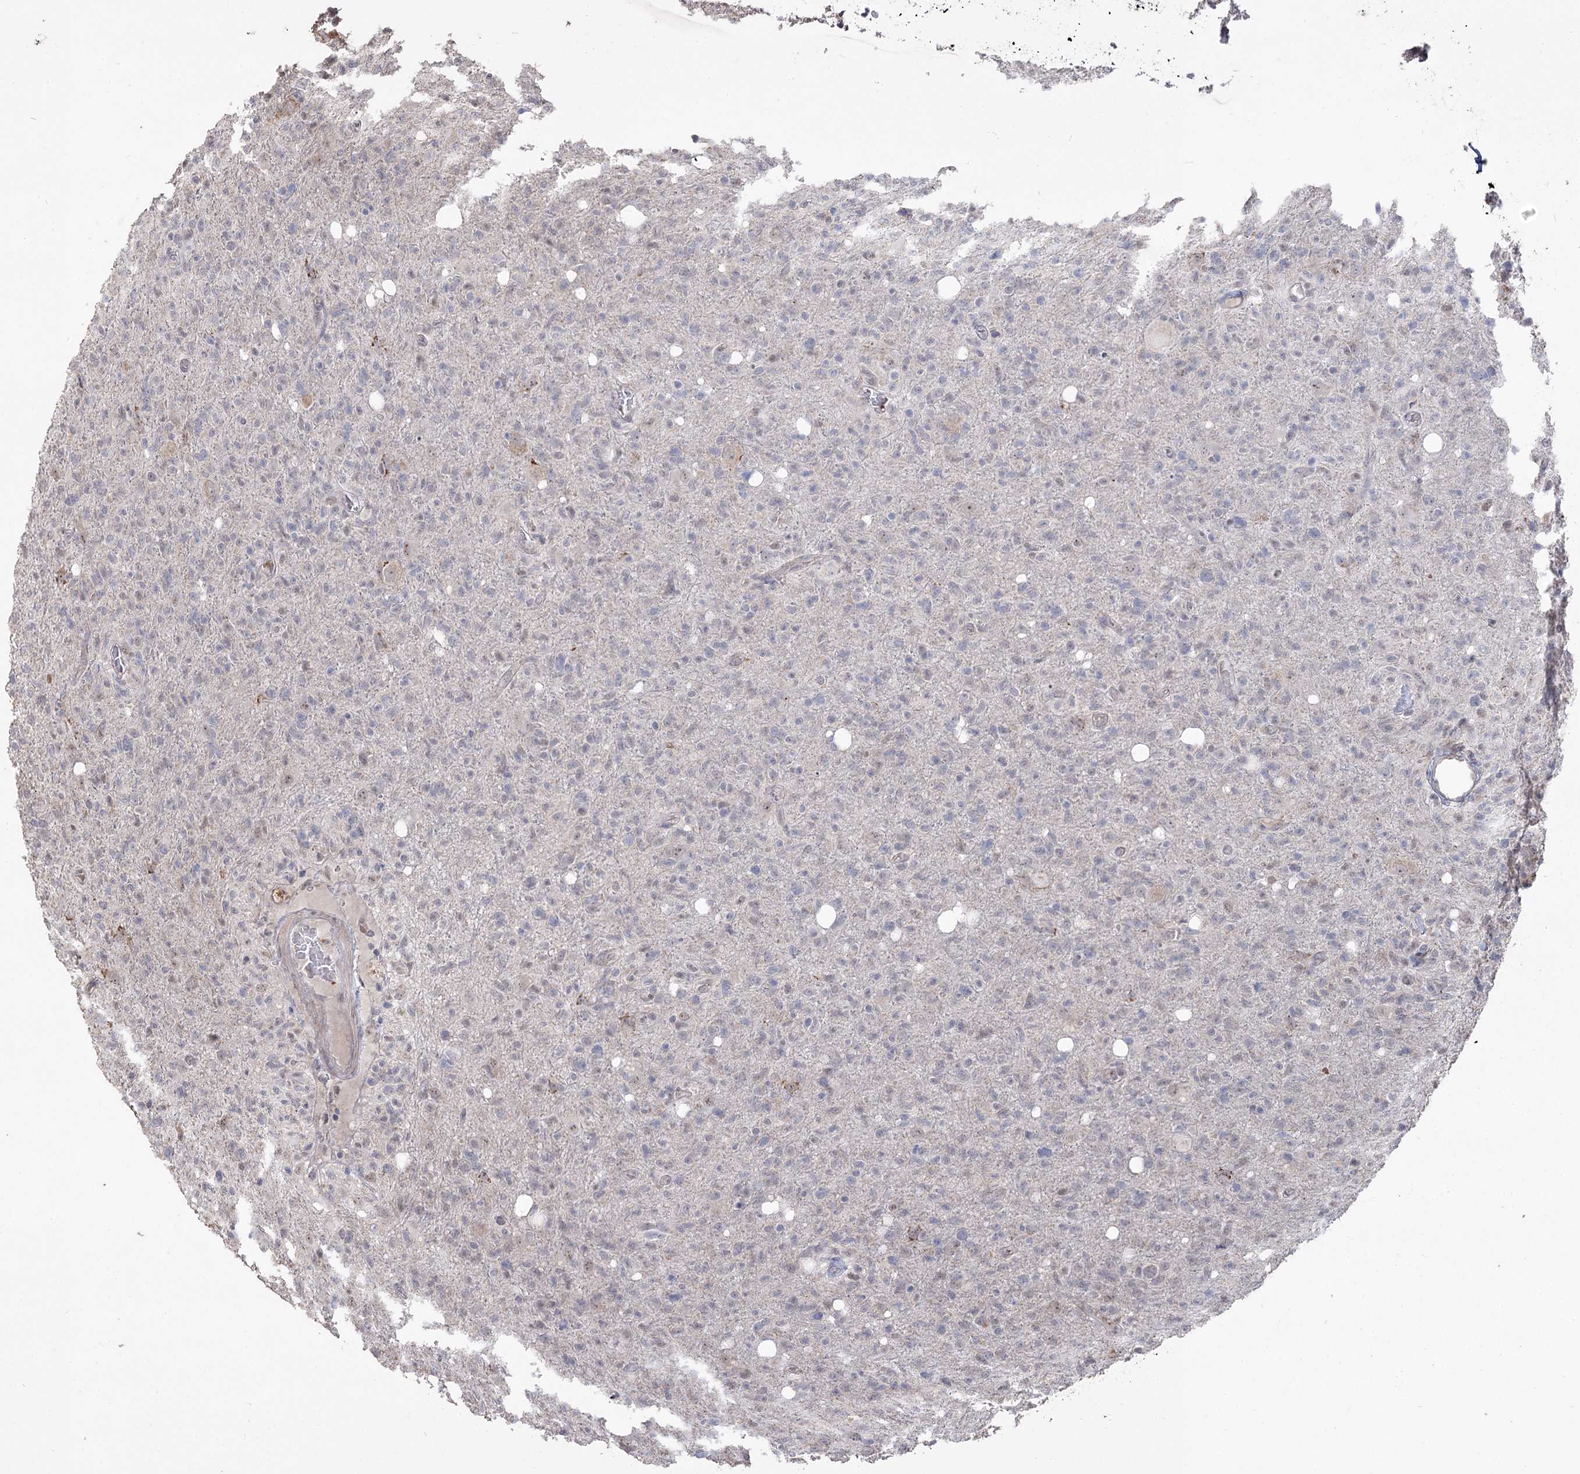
{"staining": {"intensity": "negative", "quantity": "none", "location": "none"}, "tissue": "glioma", "cell_type": "Tumor cells", "image_type": "cancer", "snomed": [{"axis": "morphology", "description": "Glioma, malignant, High grade"}, {"axis": "topography", "description": "Brain"}], "caption": "The image exhibits no staining of tumor cells in glioma.", "gene": "RUFY4", "patient": {"sex": "female", "age": 57}}